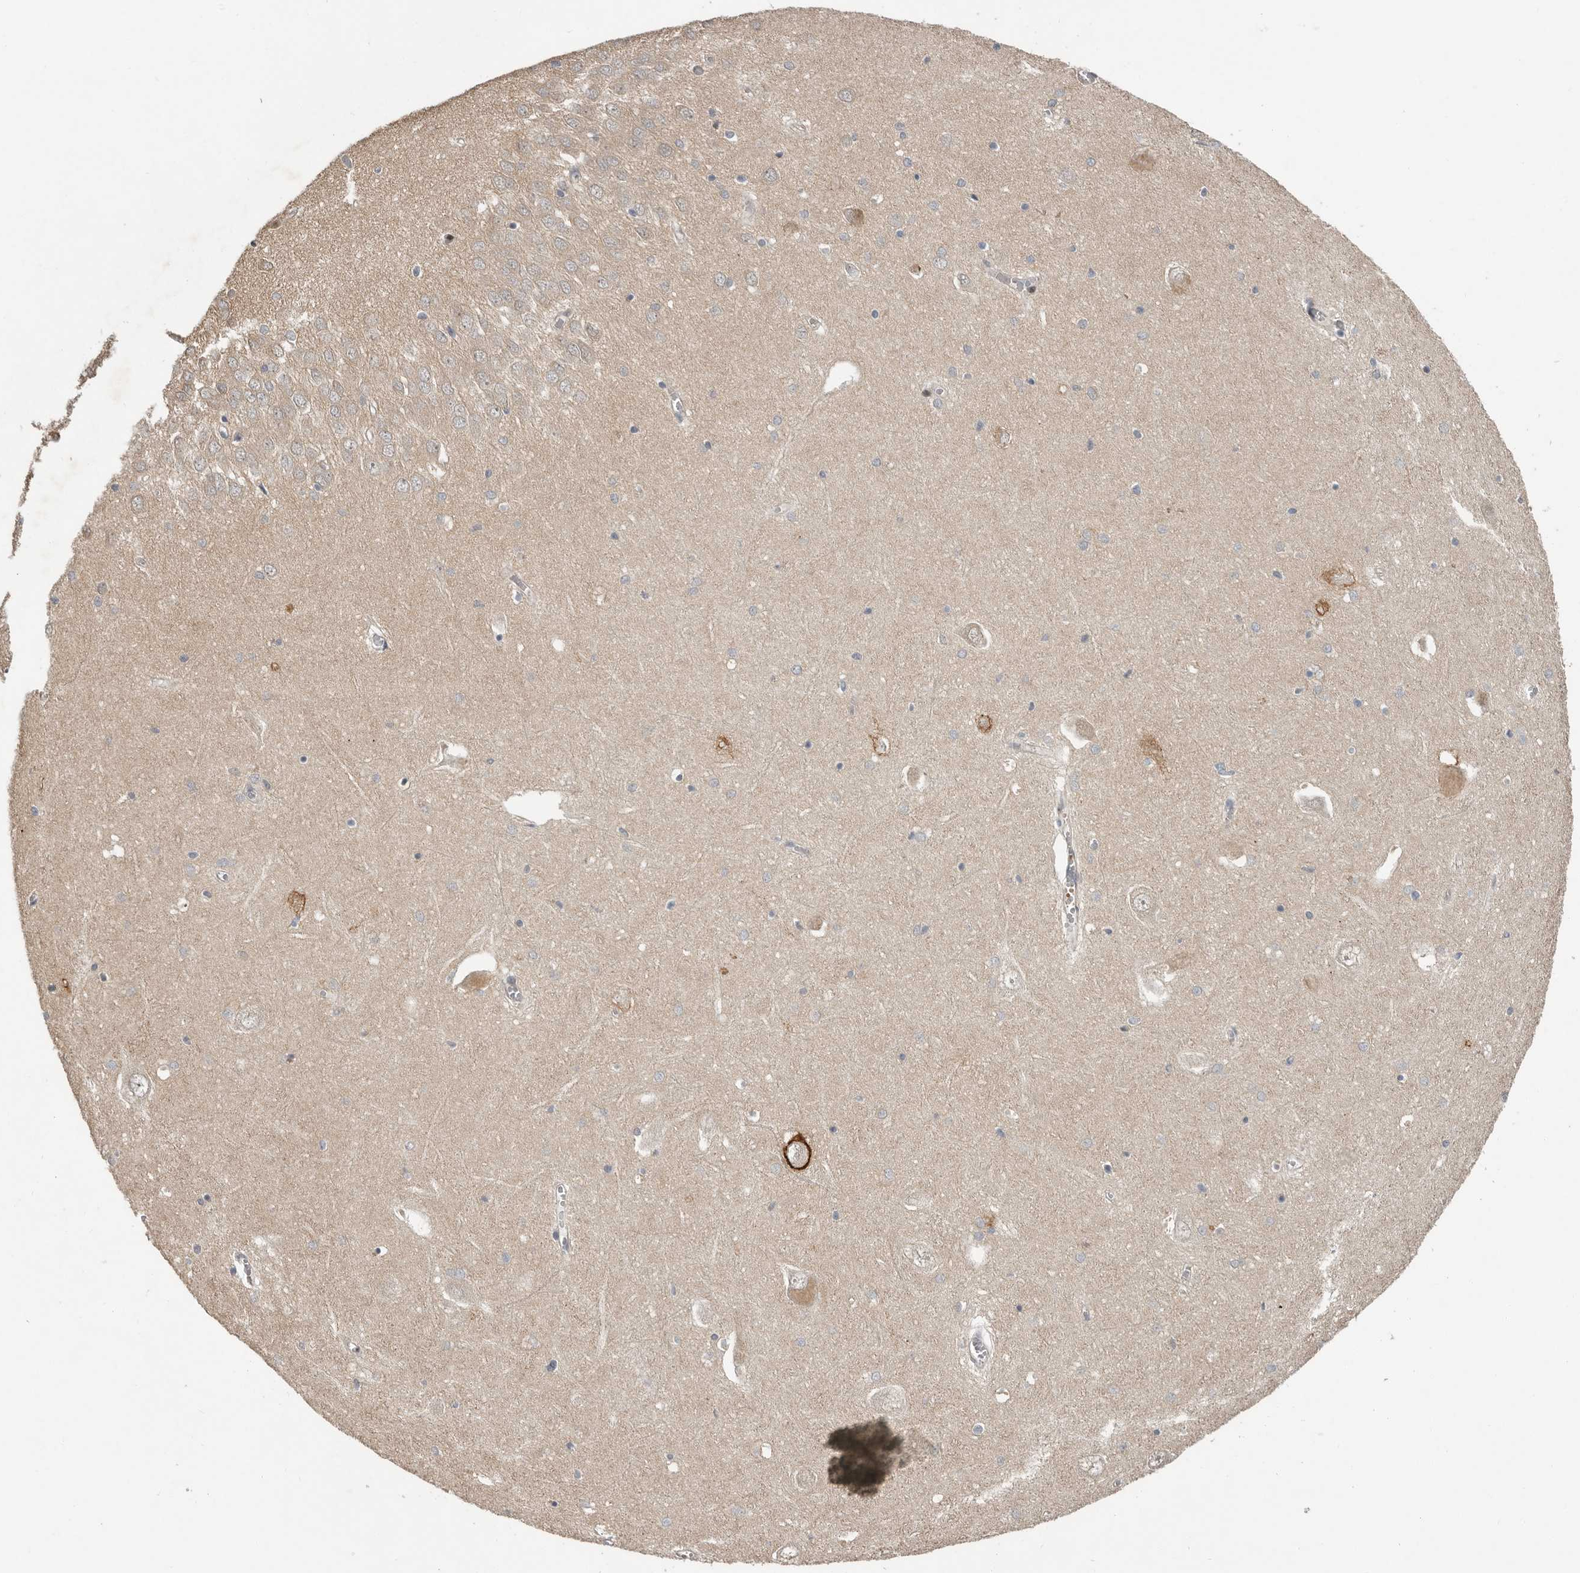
{"staining": {"intensity": "negative", "quantity": "none", "location": "none"}, "tissue": "hippocampus", "cell_type": "Glial cells", "image_type": "normal", "snomed": [{"axis": "morphology", "description": "Normal tissue, NOS"}, {"axis": "topography", "description": "Hippocampus"}], "caption": "Immunohistochemical staining of benign human hippocampus reveals no significant staining in glial cells. The staining is performed using DAB (3,3'-diaminobenzidine) brown chromogen with nuclei counter-stained in using hematoxylin.", "gene": "RABIF", "patient": {"sex": "male", "age": 70}}